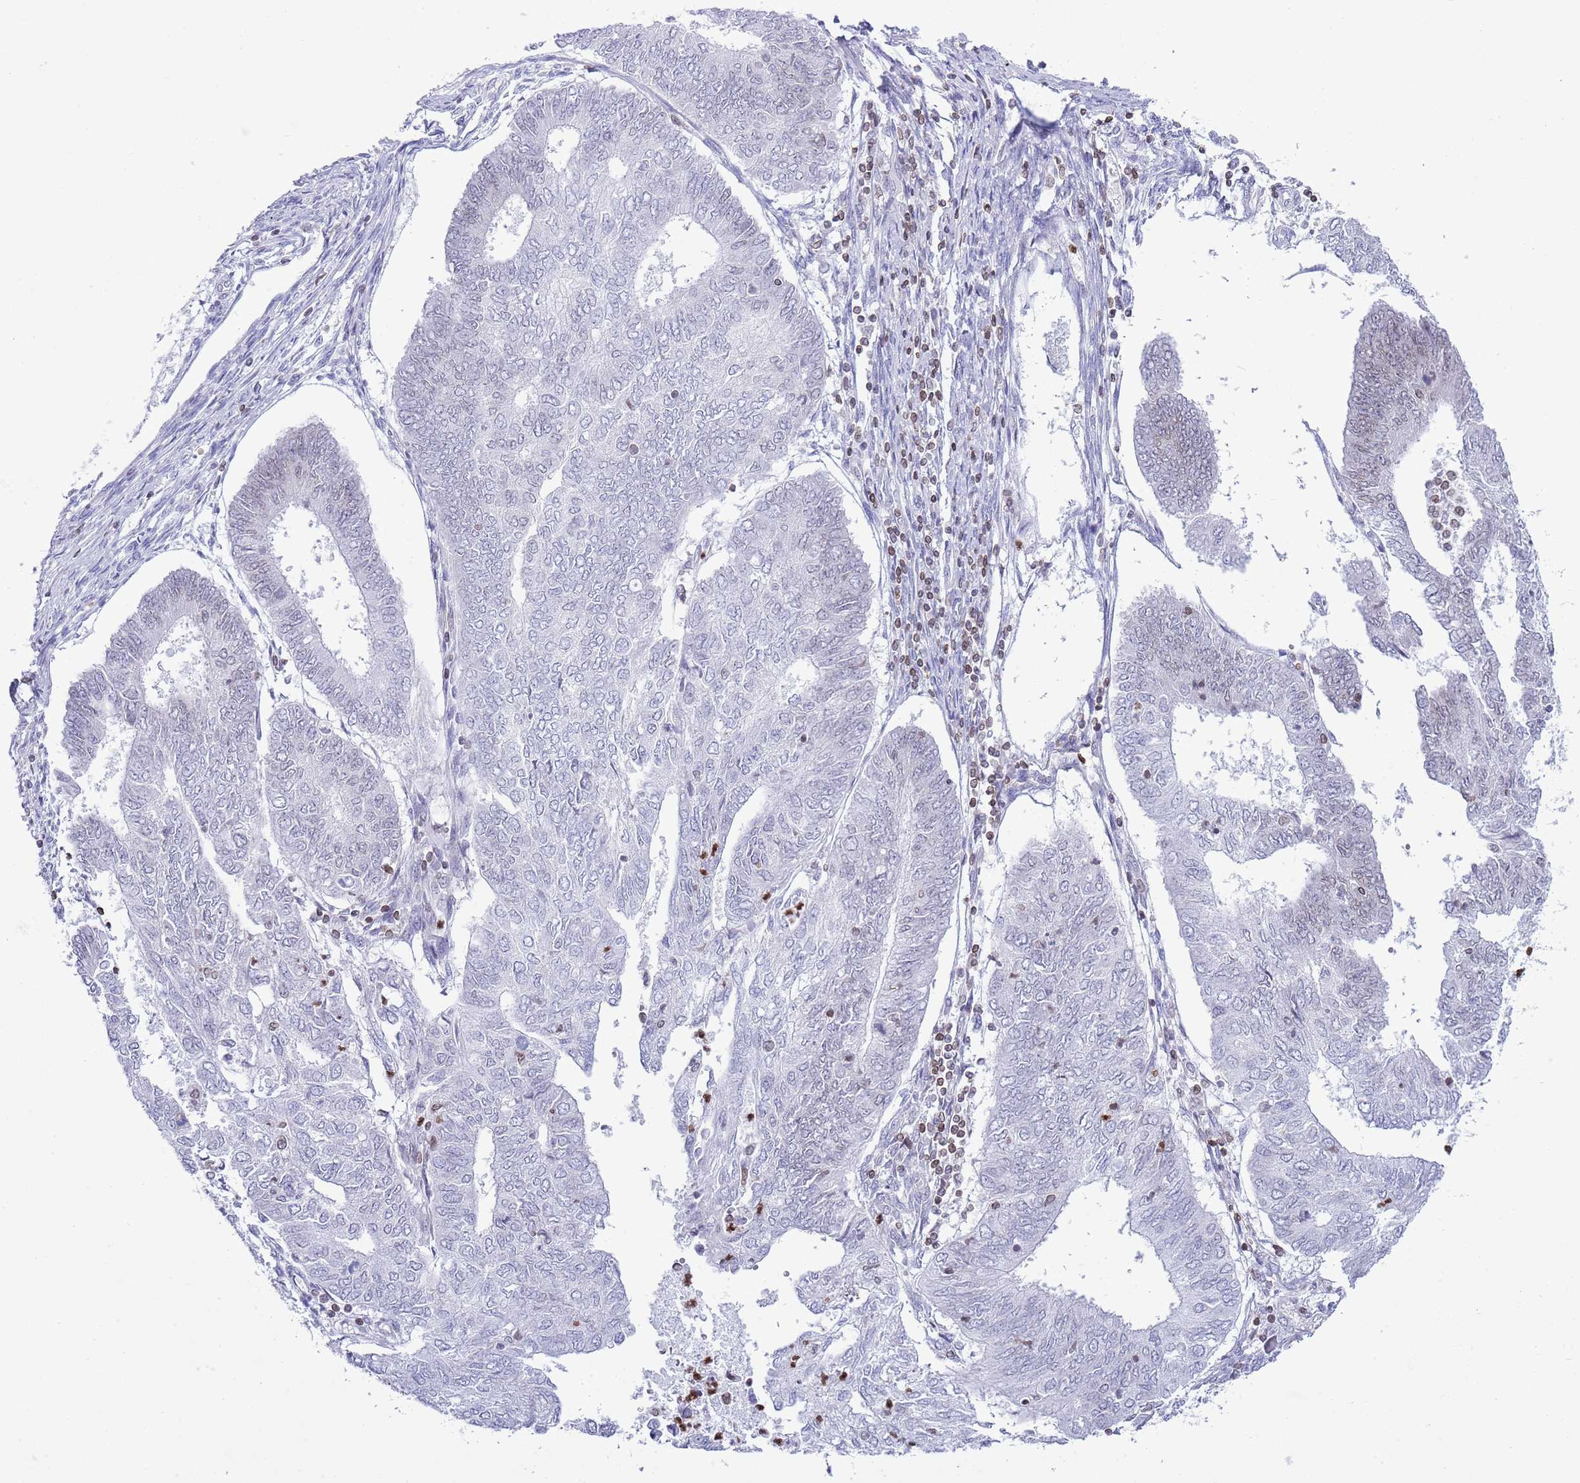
{"staining": {"intensity": "negative", "quantity": "none", "location": "none"}, "tissue": "endometrial cancer", "cell_type": "Tumor cells", "image_type": "cancer", "snomed": [{"axis": "morphology", "description": "Adenocarcinoma, NOS"}, {"axis": "topography", "description": "Endometrium"}], "caption": "Tumor cells show no significant protein staining in endometrial adenocarcinoma.", "gene": "LBR", "patient": {"sex": "female", "age": 68}}